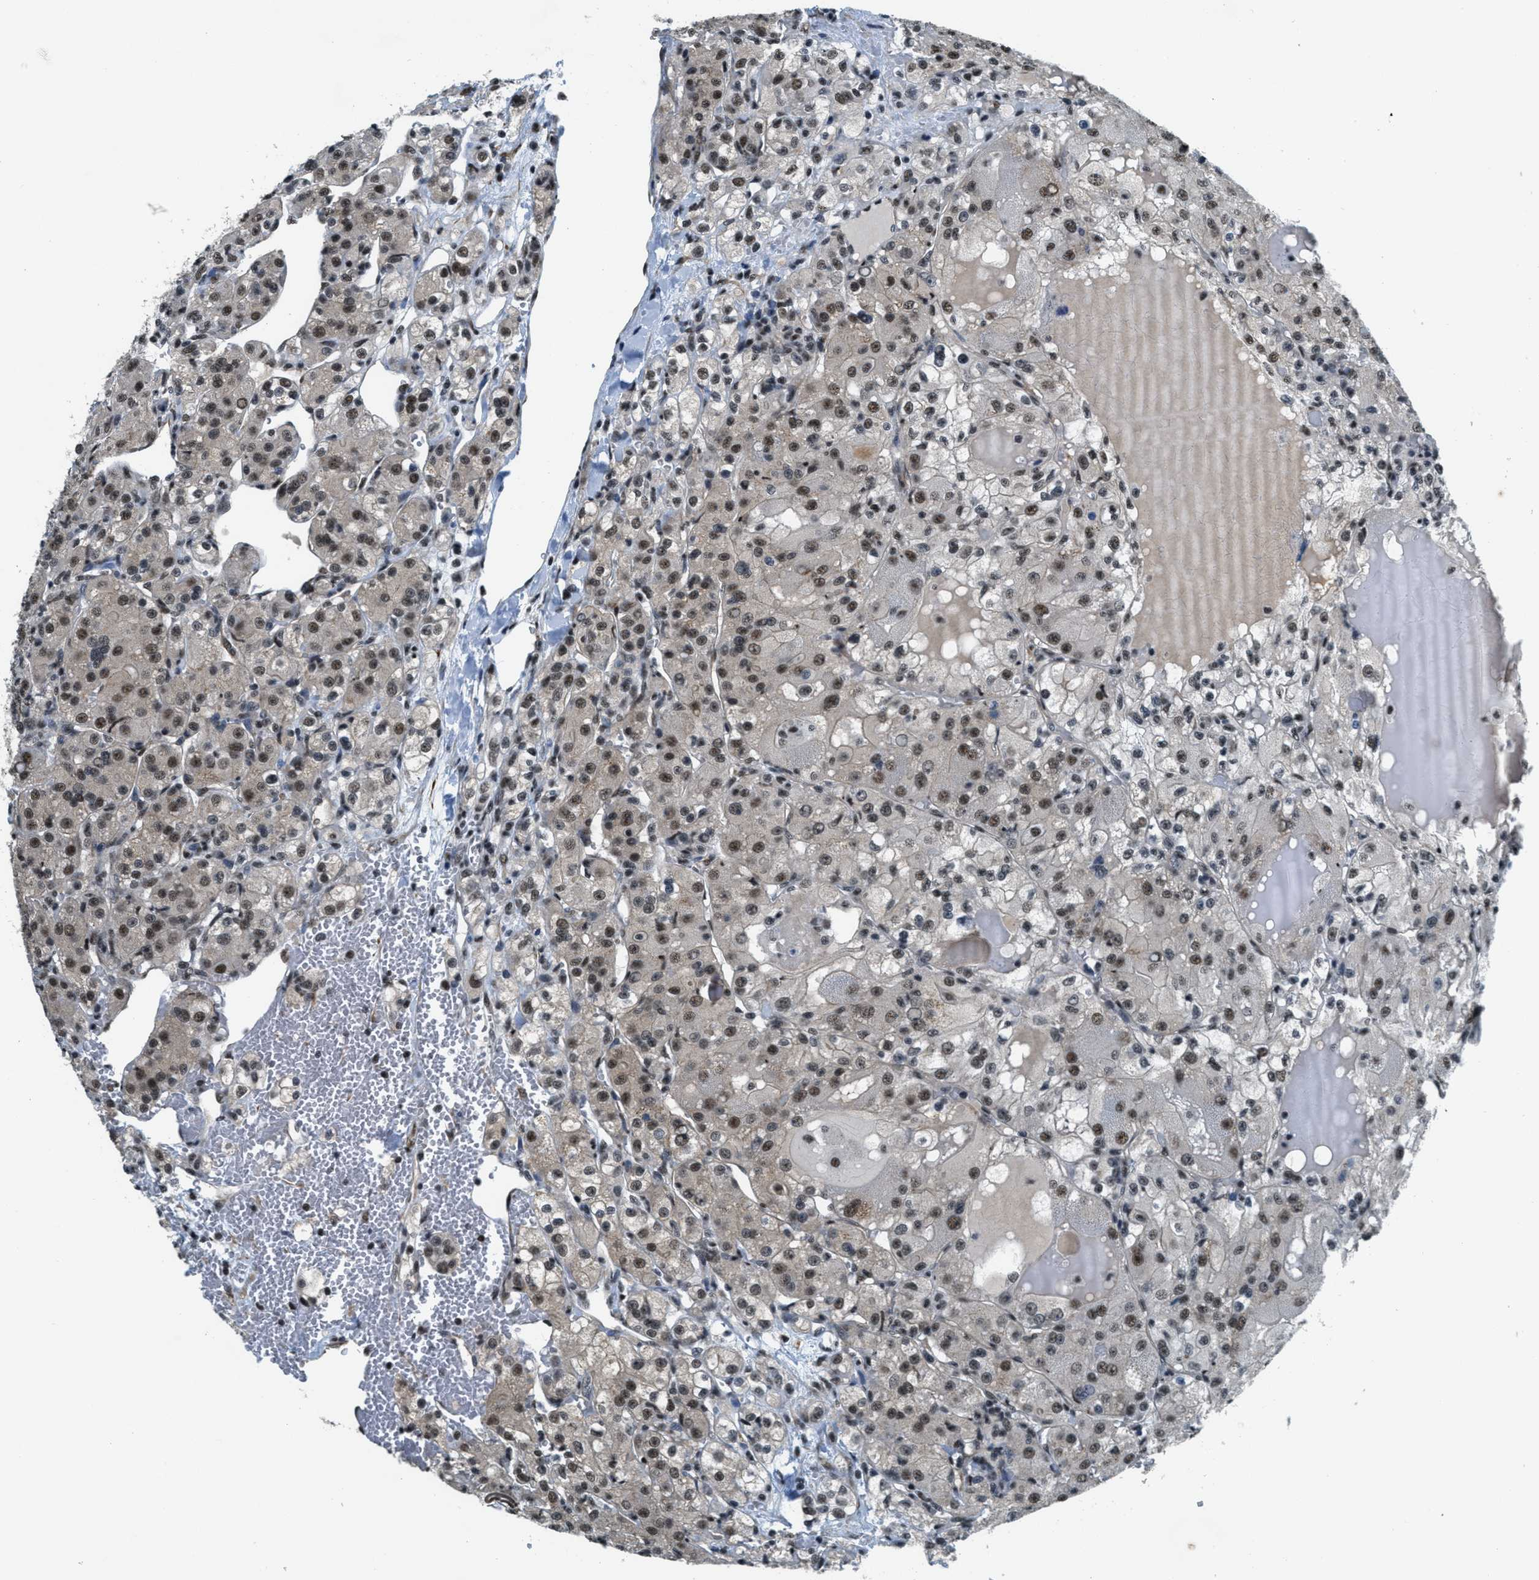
{"staining": {"intensity": "moderate", "quantity": ">75%", "location": "cytoplasmic/membranous,nuclear"}, "tissue": "renal cancer", "cell_type": "Tumor cells", "image_type": "cancer", "snomed": [{"axis": "morphology", "description": "Normal tissue, NOS"}, {"axis": "morphology", "description": "Adenocarcinoma, NOS"}, {"axis": "topography", "description": "Kidney"}], "caption": "DAB (3,3'-diaminobenzidine) immunohistochemical staining of renal adenocarcinoma shows moderate cytoplasmic/membranous and nuclear protein staining in about >75% of tumor cells.", "gene": "CFAP36", "patient": {"sex": "male", "age": 61}}